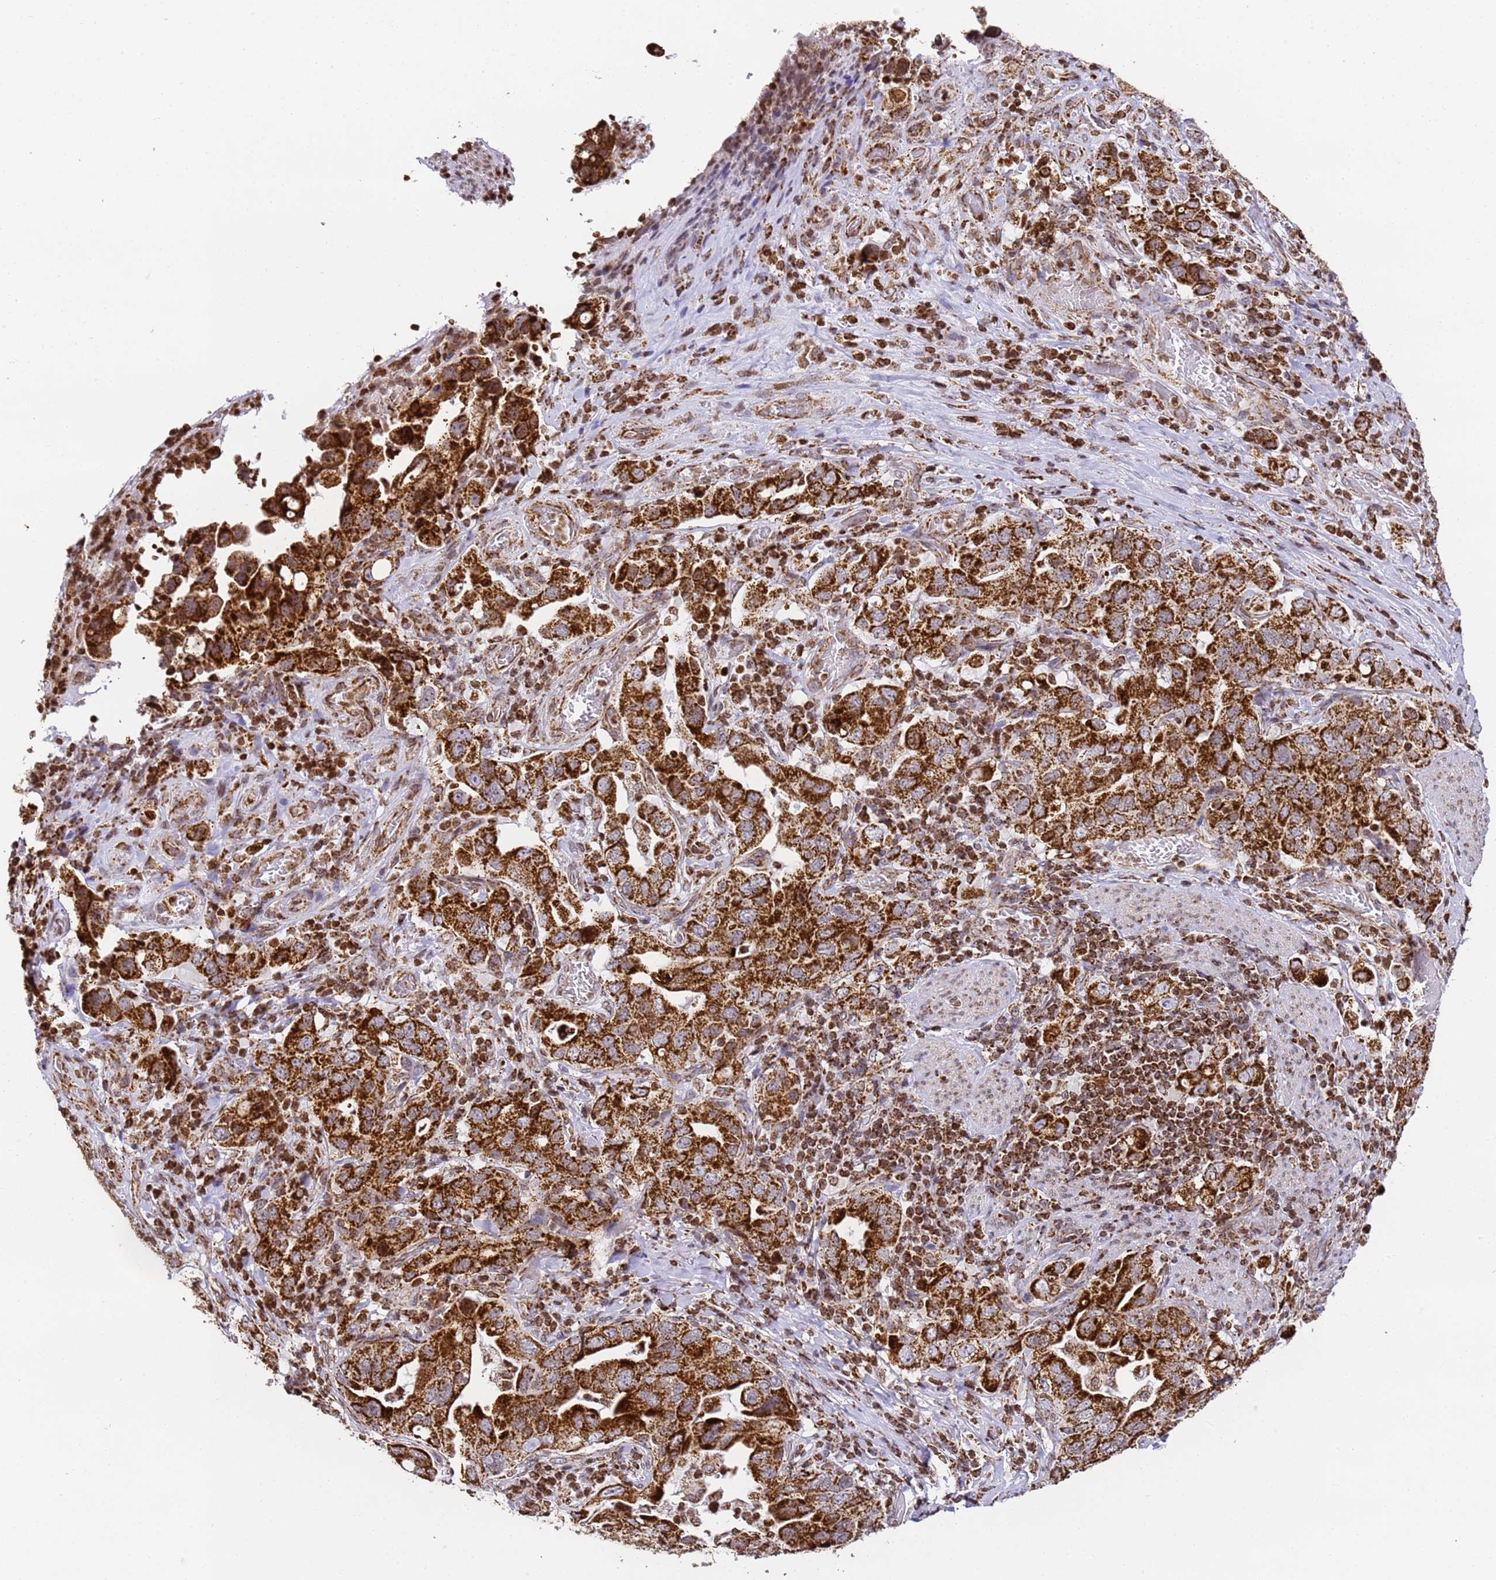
{"staining": {"intensity": "strong", "quantity": ">75%", "location": "cytoplasmic/membranous"}, "tissue": "stomach cancer", "cell_type": "Tumor cells", "image_type": "cancer", "snomed": [{"axis": "morphology", "description": "Adenocarcinoma, NOS"}, {"axis": "topography", "description": "Stomach, upper"}], "caption": "A brown stain labels strong cytoplasmic/membranous positivity of a protein in stomach cancer tumor cells. Immunohistochemistry (ihc) stains the protein of interest in brown and the nuclei are stained blue.", "gene": "HSPE1", "patient": {"sex": "male", "age": 62}}